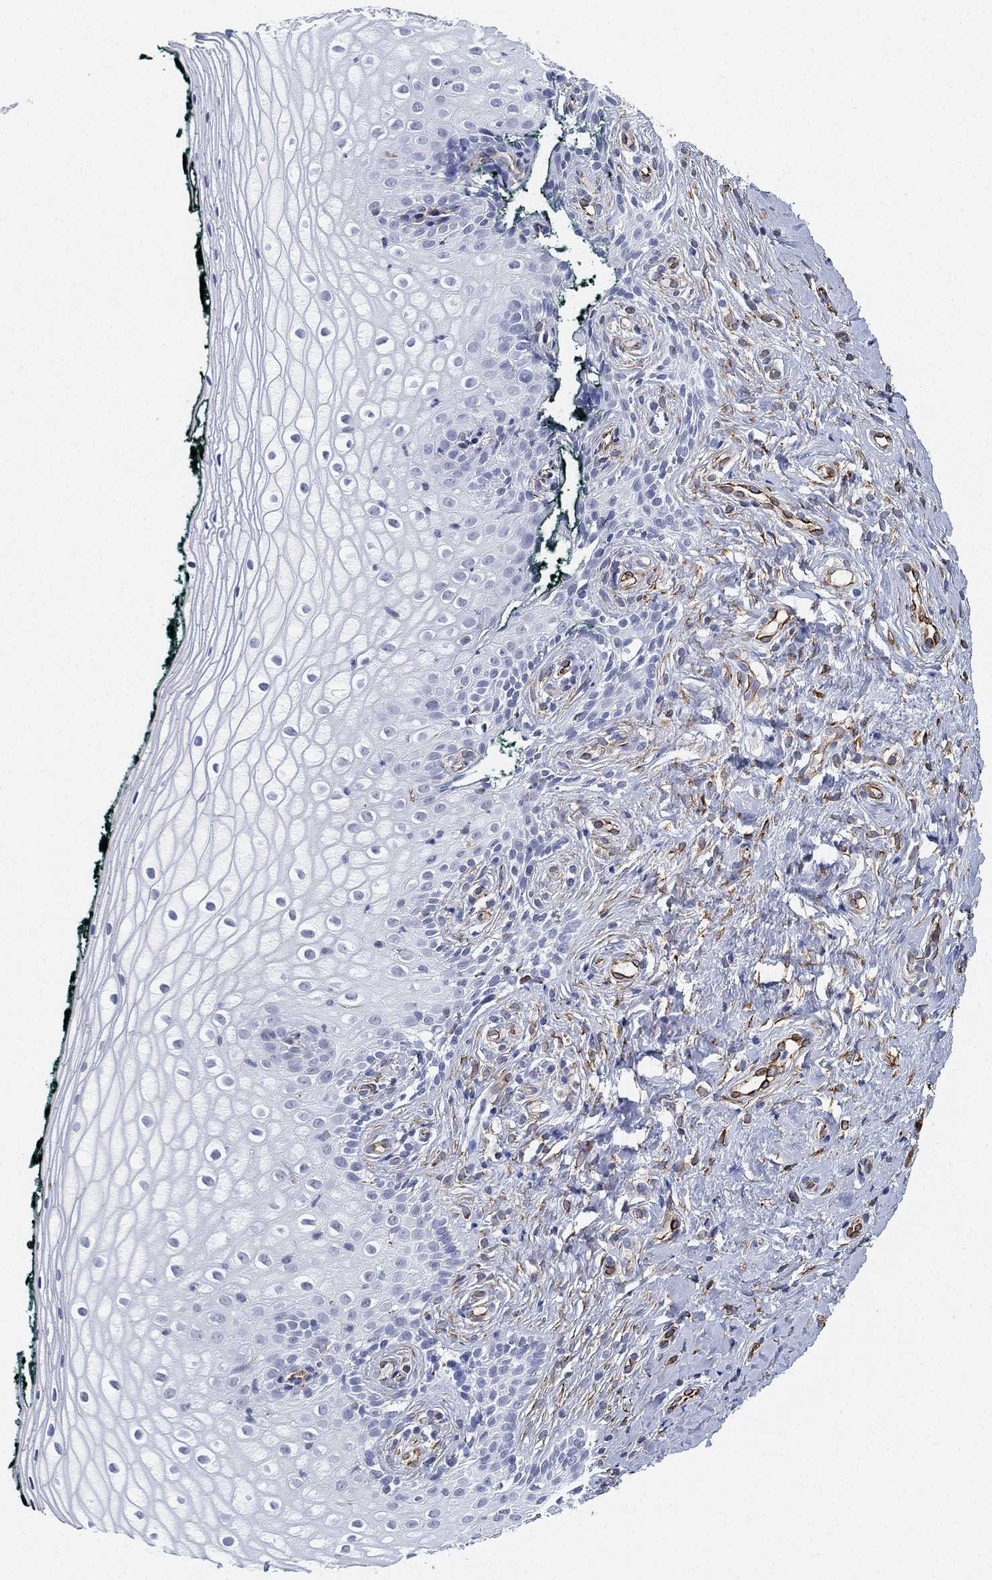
{"staining": {"intensity": "negative", "quantity": "none", "location": "none"}, "tissue": "vagina", "cell_type": "Squamous epithelial cells", "image_type": "normal", "snomed": [{"axis": "morphology", "description": "Normal tissue, NOS"}, {"axis": "topography", "description": "Vagina"}], "caption": "DAB (3,3'-diaminobenzidine) immunohistochemical staining of unremarkable human vagina reveals no significant staining in squamous epithelial cells.", "gene": "PSKH2", "patient": {"sex": "female", "age": 47}}